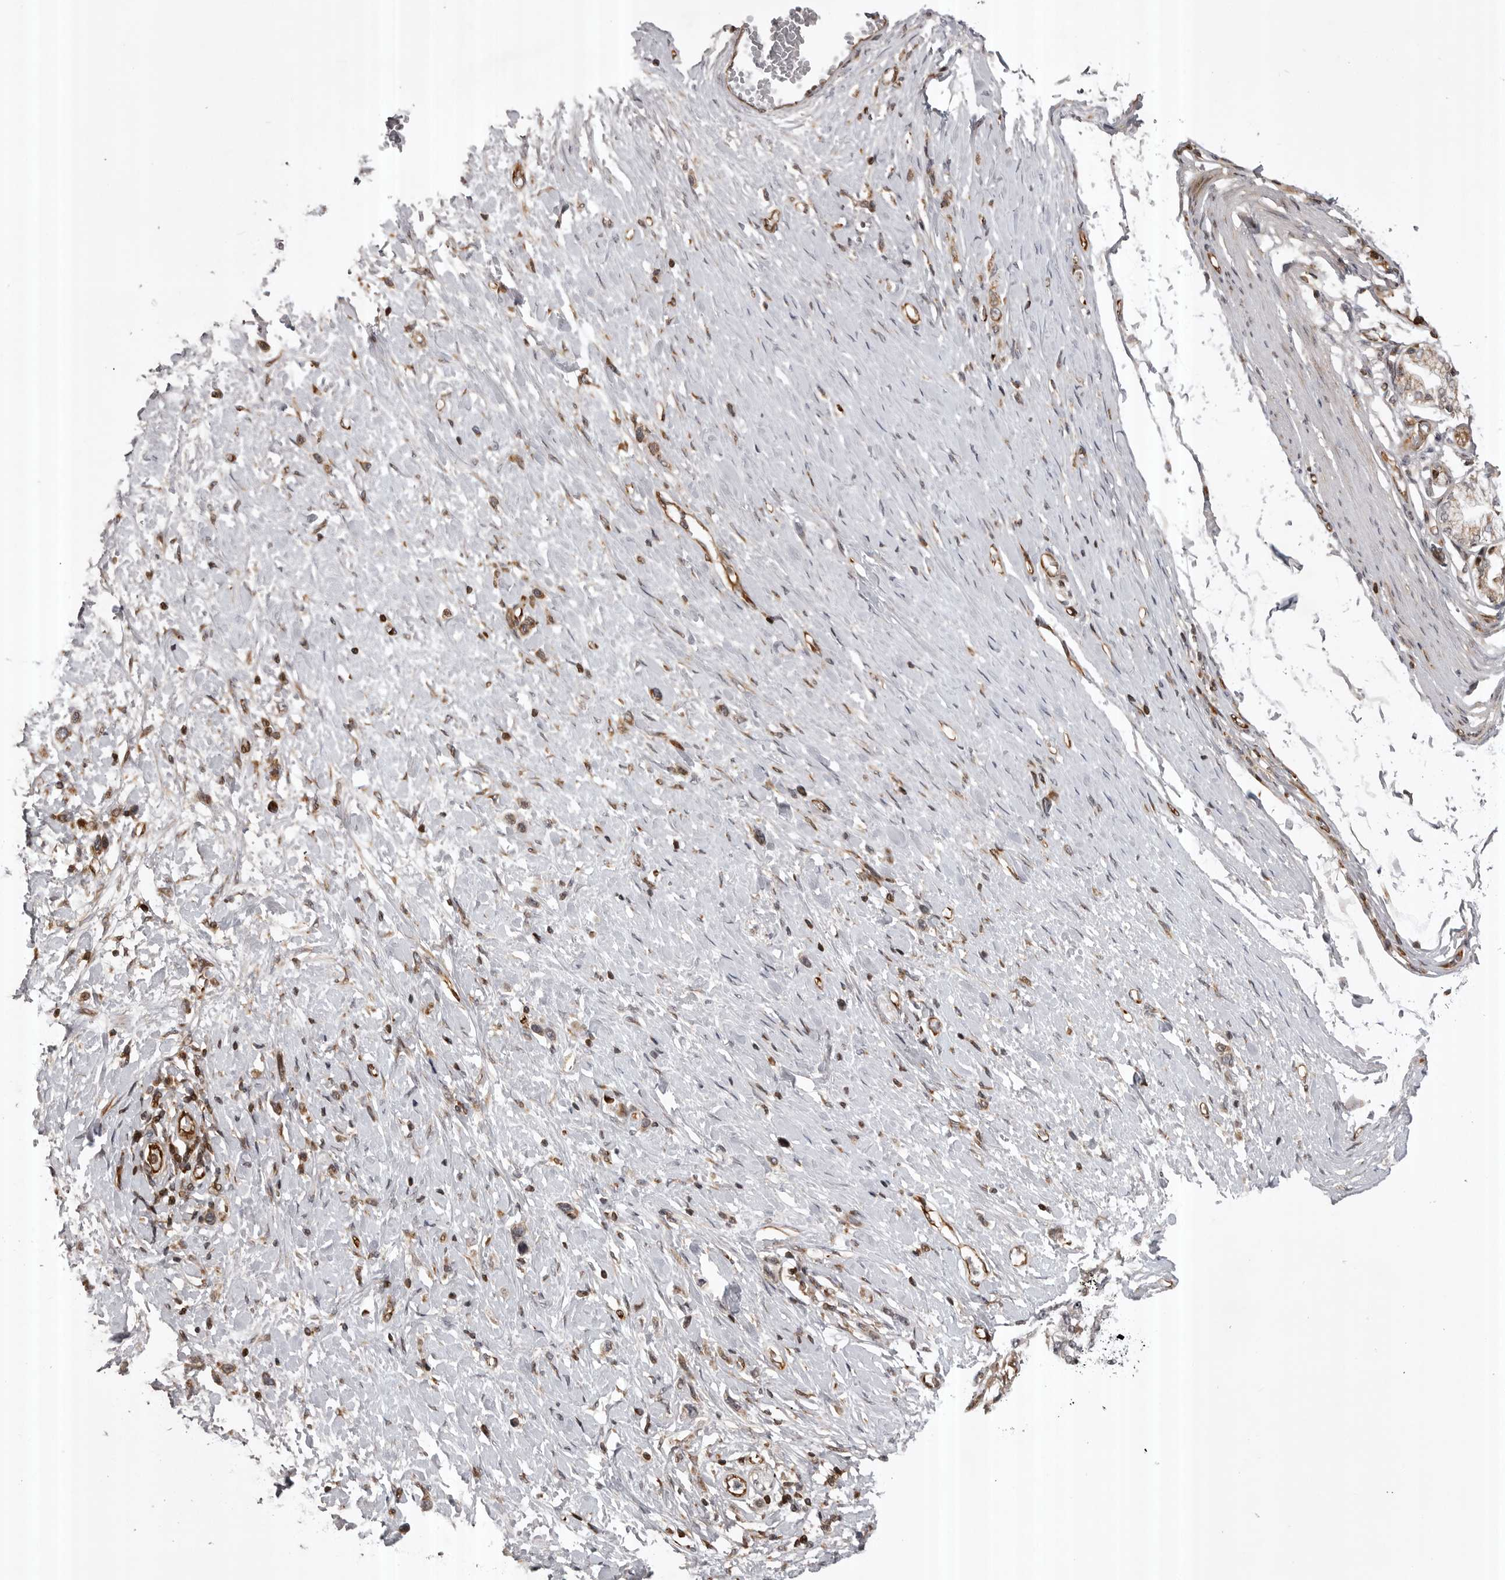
{"staining": {"intensity": "moderate", "quantity": ">75%", "location": "cytoplasmic/membranous"}, "tissue": "stomach cancer", "cell_type": "Tumor cells", "image_type": "cancer", "snomed": [{"axis": "morphology", "description": "Adenocarcinoma, NOS"}, {"axis": "topography", "description": "Stomach"}], "caption": "Tumor cells demonstrate medium levels of moderate cytoplasmic/membranous positivity in about >75% of cells in stomach cancer.", "gene": "ABL1", "patient": {"sex": "female", "age": 65}}